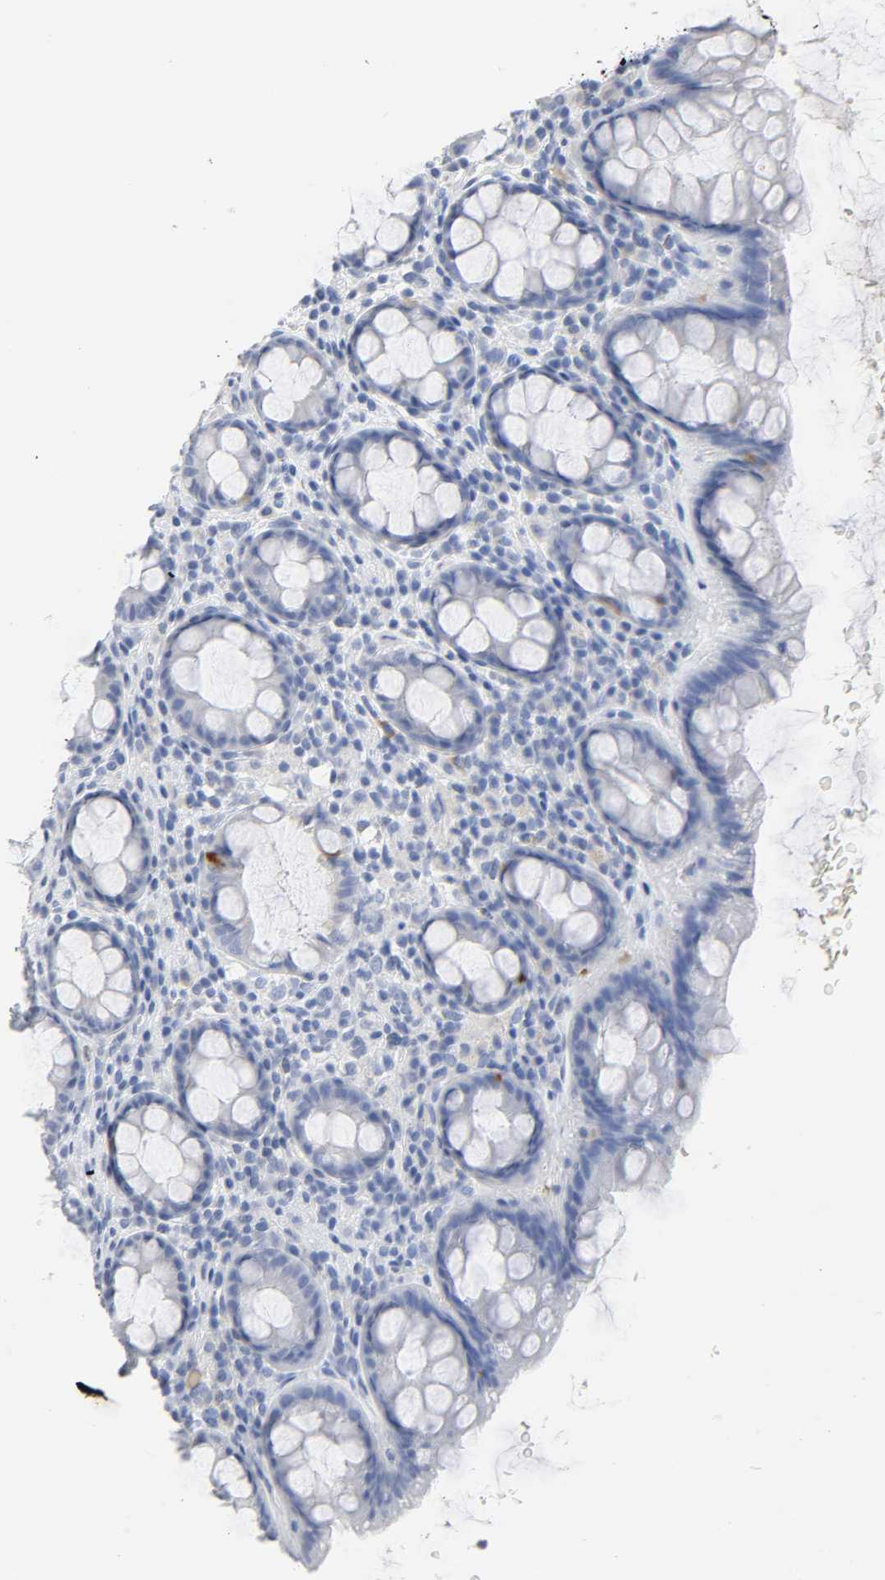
{"staining": {"intensity": "negative", "quantity": "none", "location": "none"}, "tissue": "rectum", "cell_type": "Glandular cells", "image_type": "normal", "snomed": [{"axis": "morphology", "description": "Normal tissue, NOS"}, {"axis": "topography", "description": "Rectum"}], "caption": "This is a photomicrograph of IHC staining of benign rectum, which shows no staining in glandular cells. The staining is performed using DAB brown chromogen with nuclei counter-stained in using hematoxylin.", "gene": "ACP3", "patient": {"sex": "male", "age": 92}}